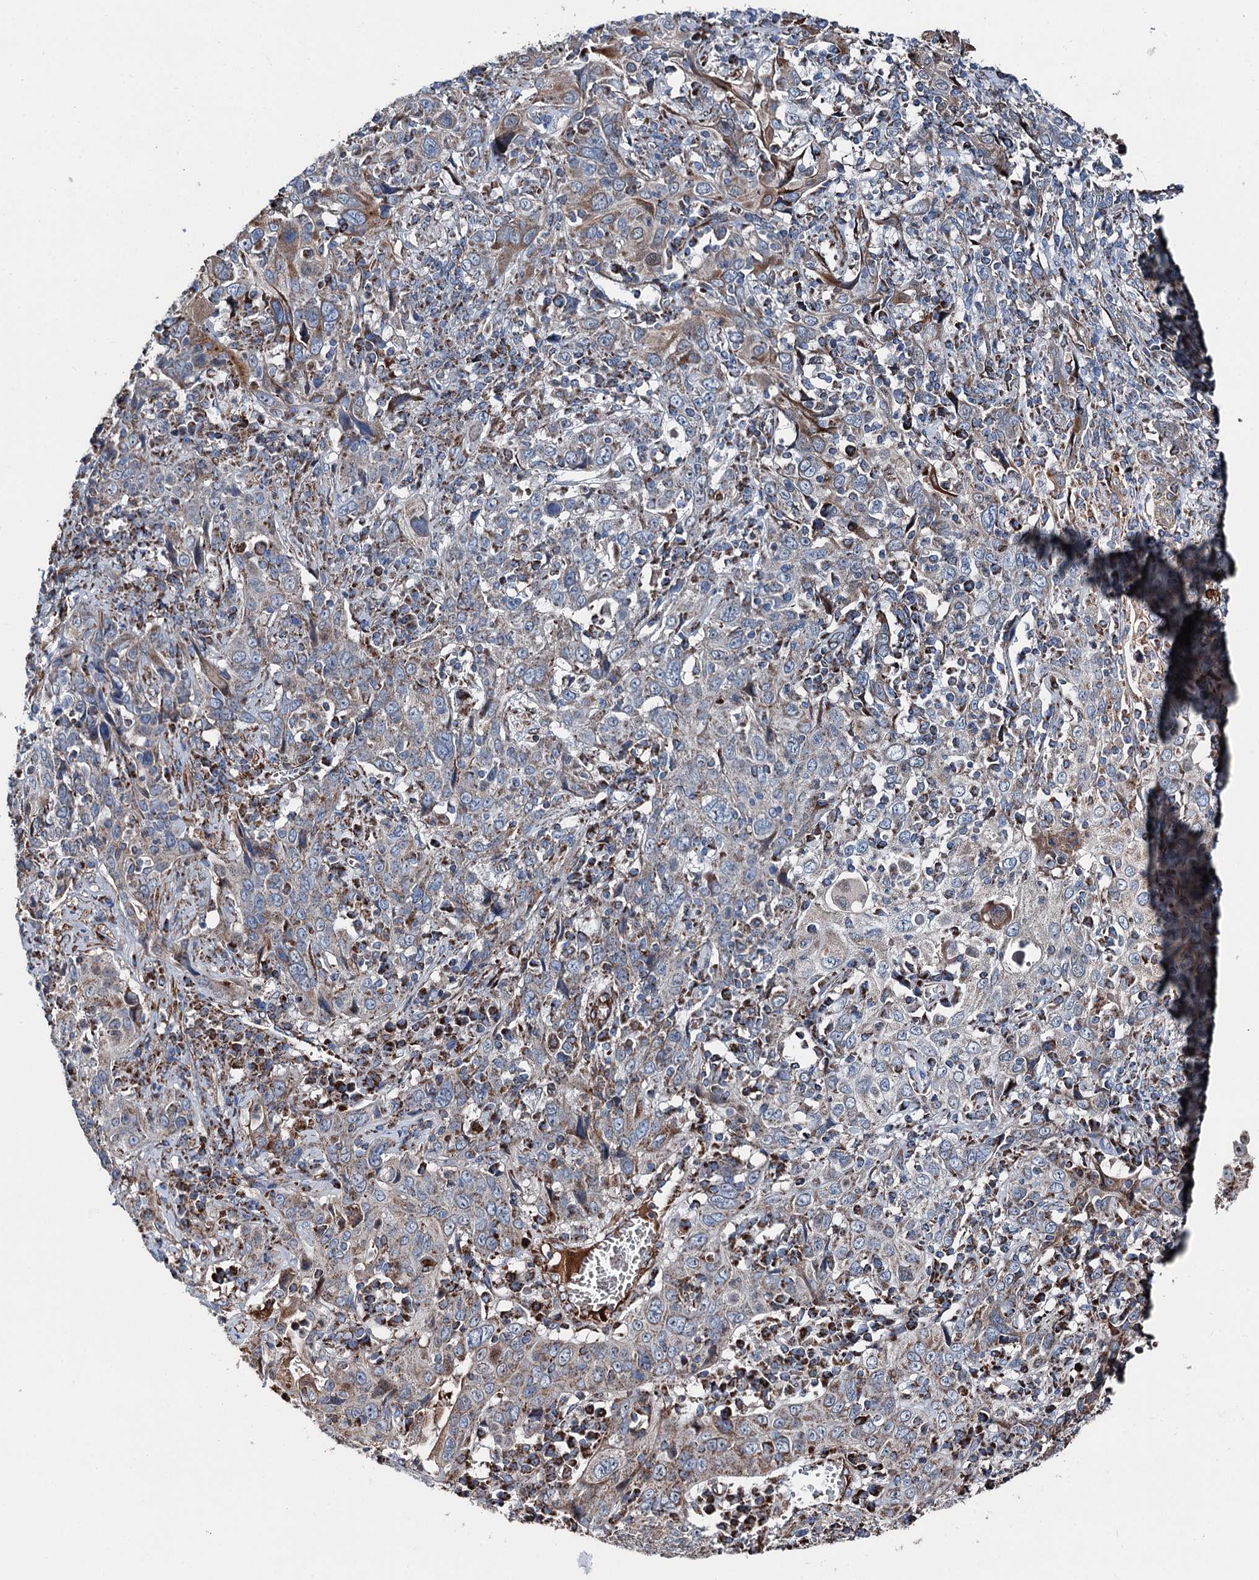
{"staining": {"intensity": "moderate", "quantity": "<25%", "location": "cytoplasmic/membranous"}, "tissue": "cervical cancer", "cell_type": "Tumor cells", "image_type": "cancer", "snomed": [{"axis": "morphology", "description": "Squamous cell carcinoma, NOS"}, {"axis": "topography", "description": "Cervix"}], "caption": "Immunohistochemistry of human cervical cancer (squamous cell carcinoma) shows low levels of moderate cytoplasmic/membranous staining in approximately <25% of tumor cells.", "gene": "DDIAS", "patient": {"sex": "female", "age": 46}}